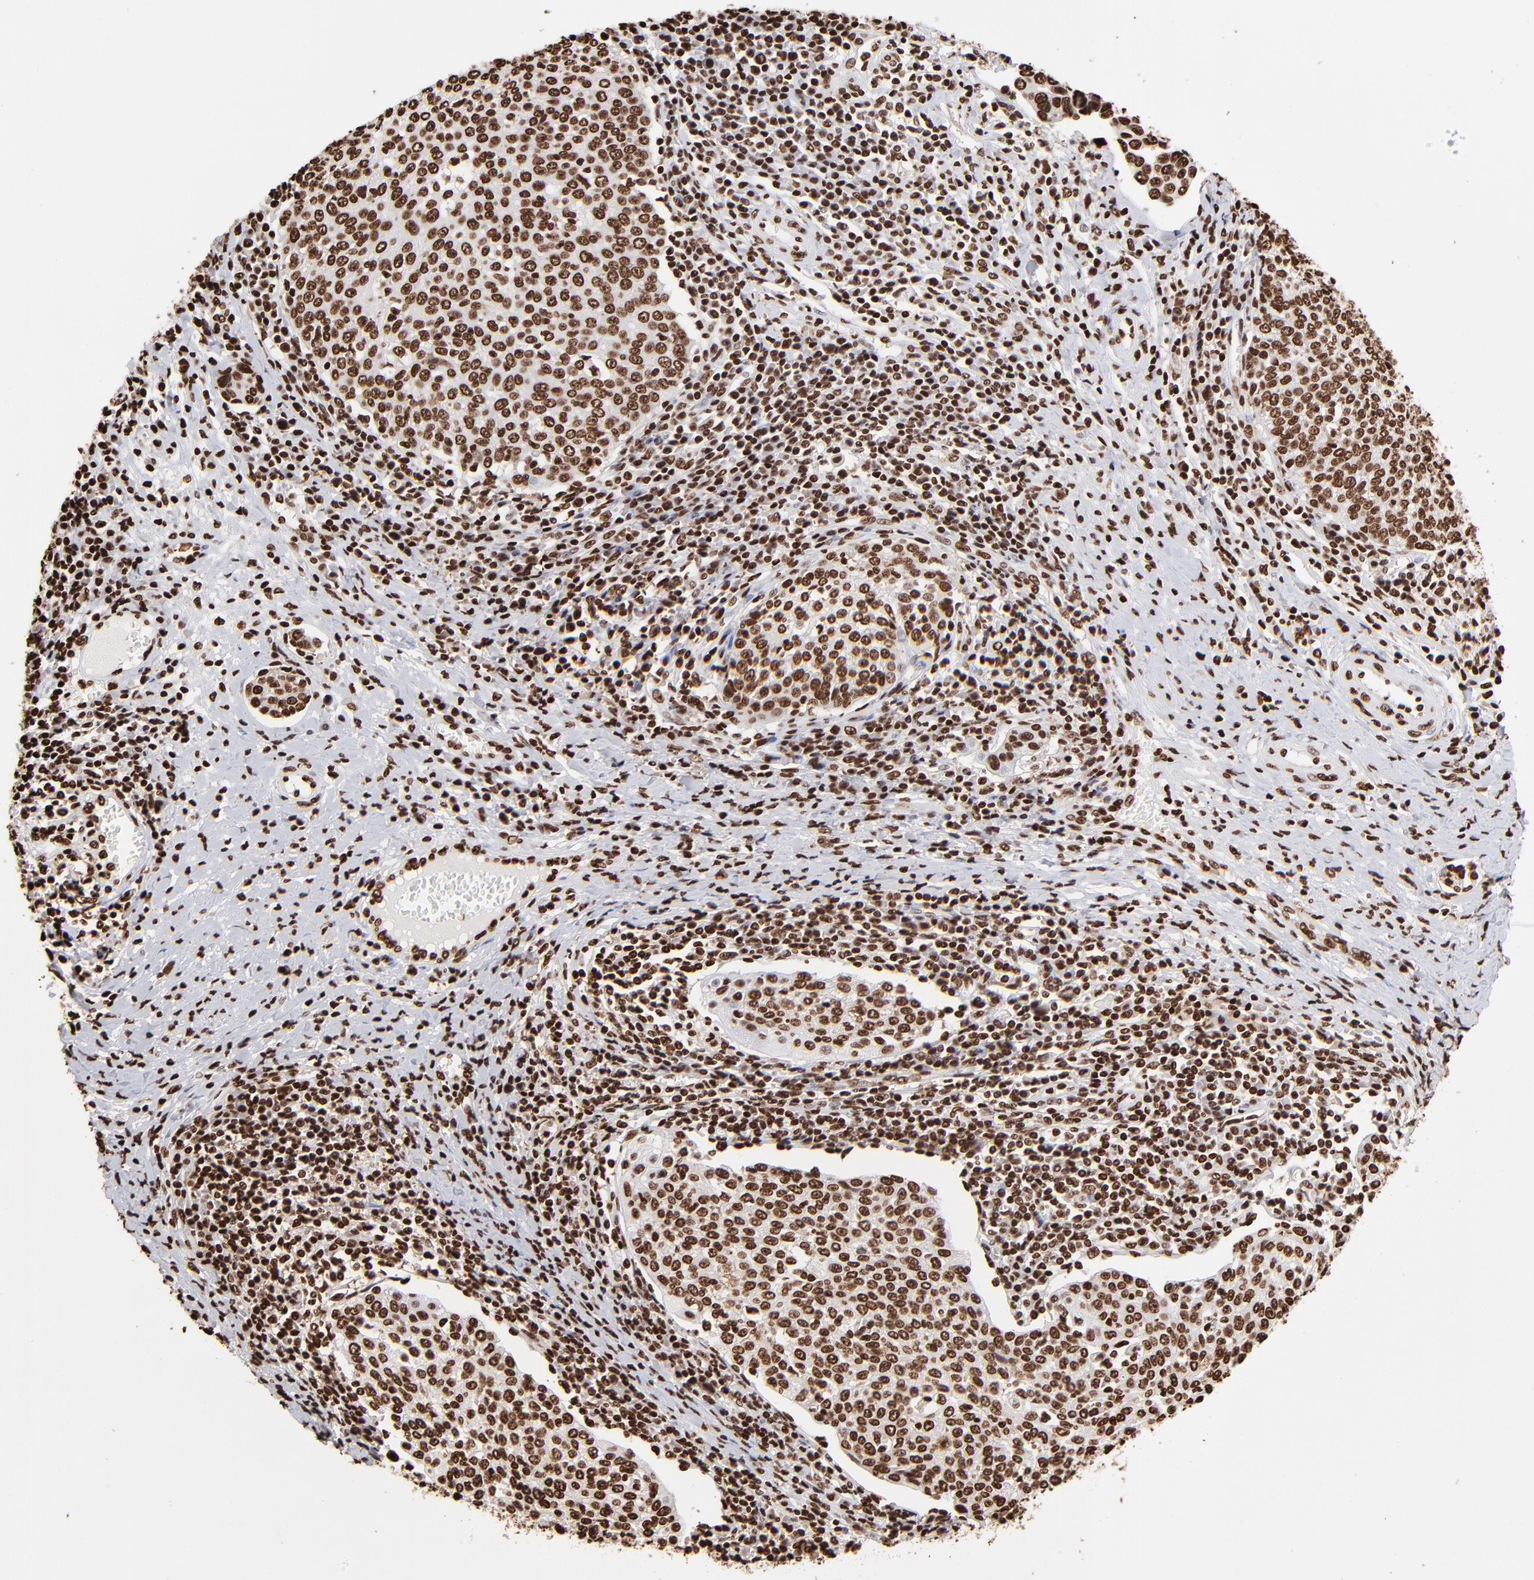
{"staining": {"intensity": "strong", "quantity": ">75%", "location": "nuclear"}, "tissue": "cervical cancer", "cell_type": "Tumor cells", "image_type": "cancer", "snomed": [{"axis": "morphology", "description": "Squamous cell carcinoma, NOS"}, {"axis": "topography", "description": "Cervix"}], "caption": "Immunohistochemistry (IHC) (DAB) staining of human cervical squamous cell carcinoma exhibits strong nuclear protein positivity in approximately >75% of tumor cells.", "gene": "ZNF544", "patient": {"sex": "female", "age": 40}}